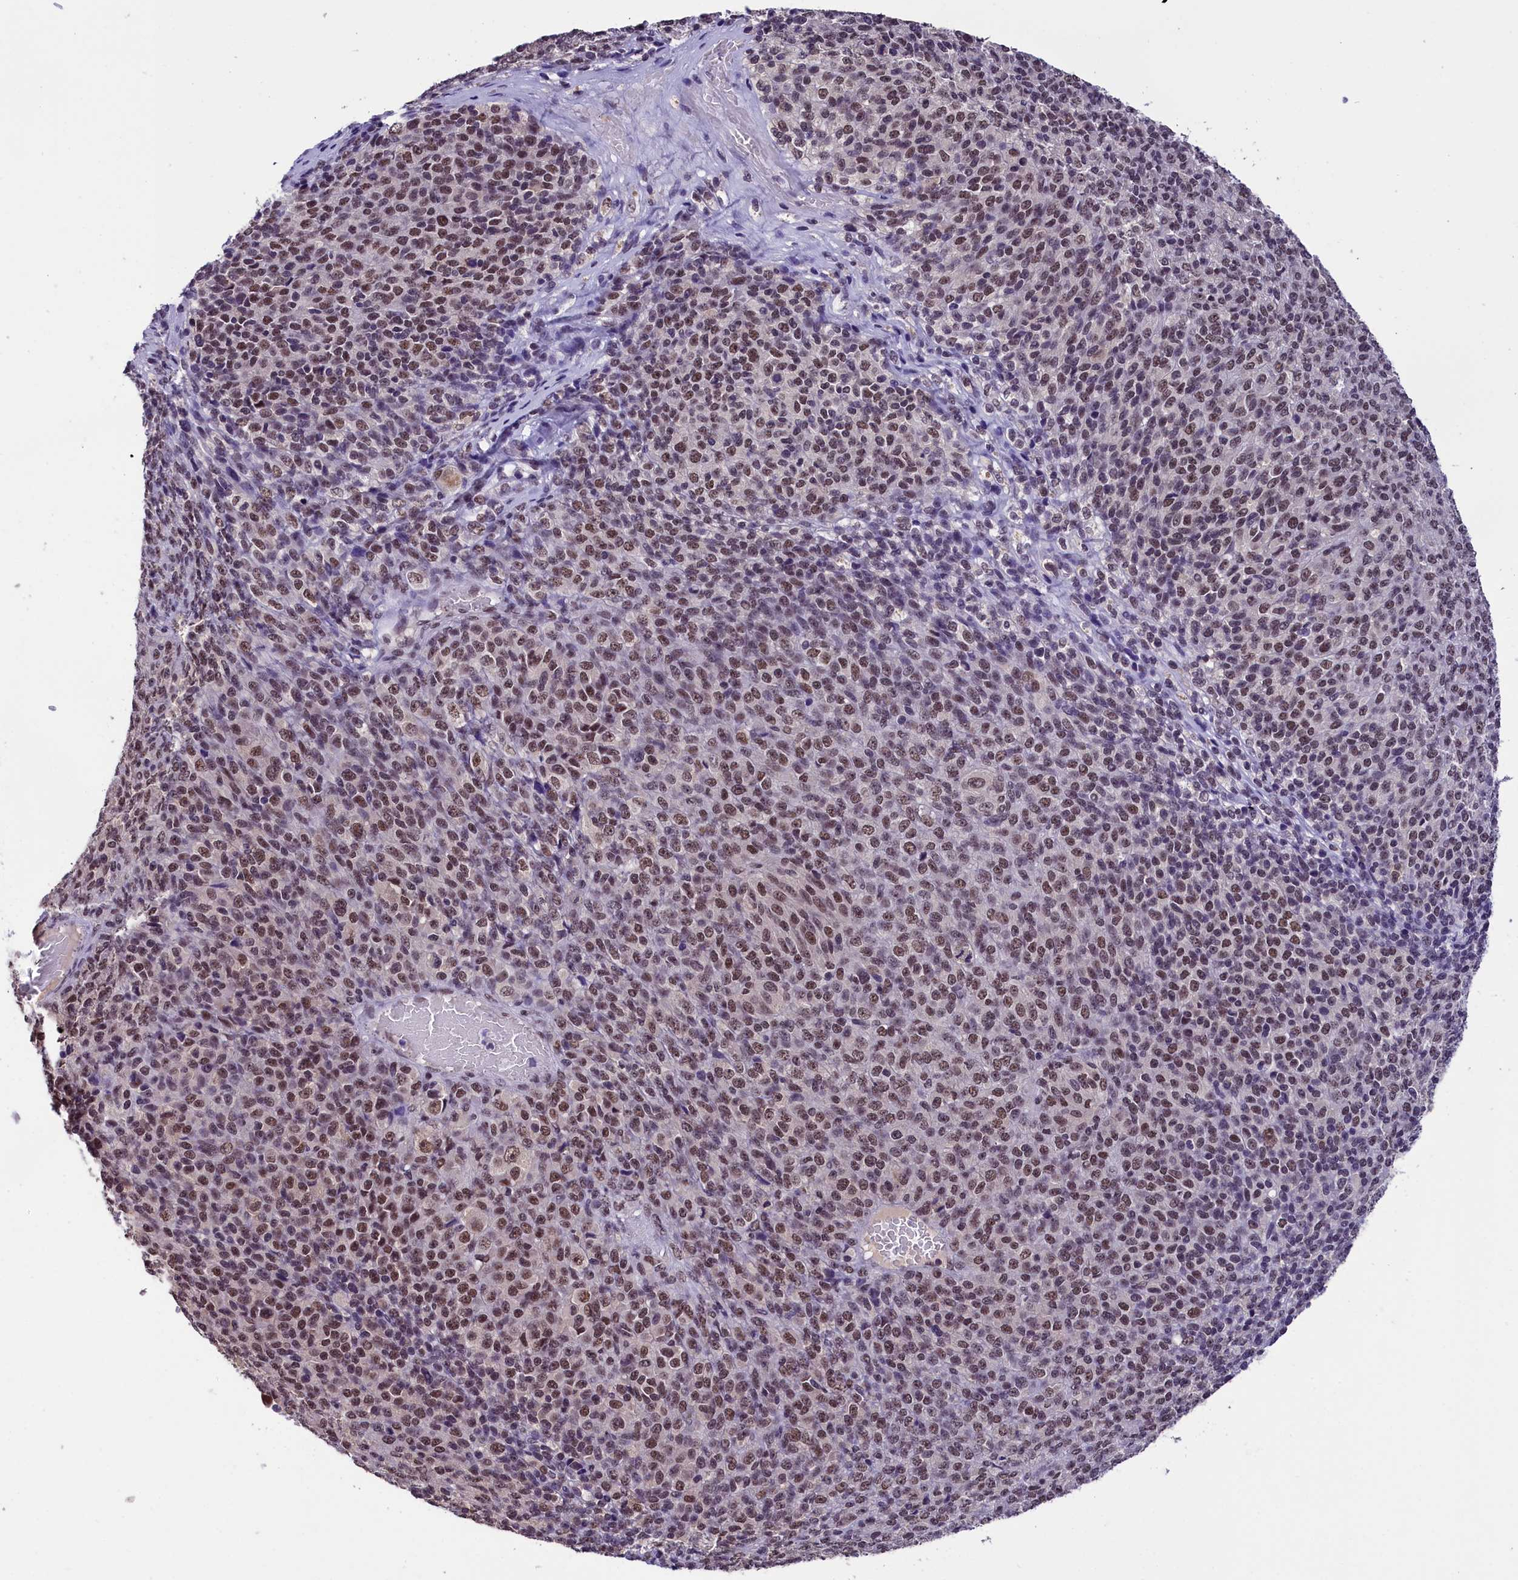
{"staining": {"intensity": "moderate", "quantity": ">75%", "location": "nuclear"}, "tissue": "melanoma", "cell_type": "Tumor cells", "image_type": "cancer", "snomed": [{"axis": "morphology", "description": "Malignant melanoma, Metastatic site"}, {"axis": "topography", "description": "Brain"}], "caption": "Brown immunohistochemical staining in human melanoma reveals moderate nuclear positivity in about >75% of tumor cells.", "gene": "ZC3H4", "patient": {"sex": "female", "age": 56}}